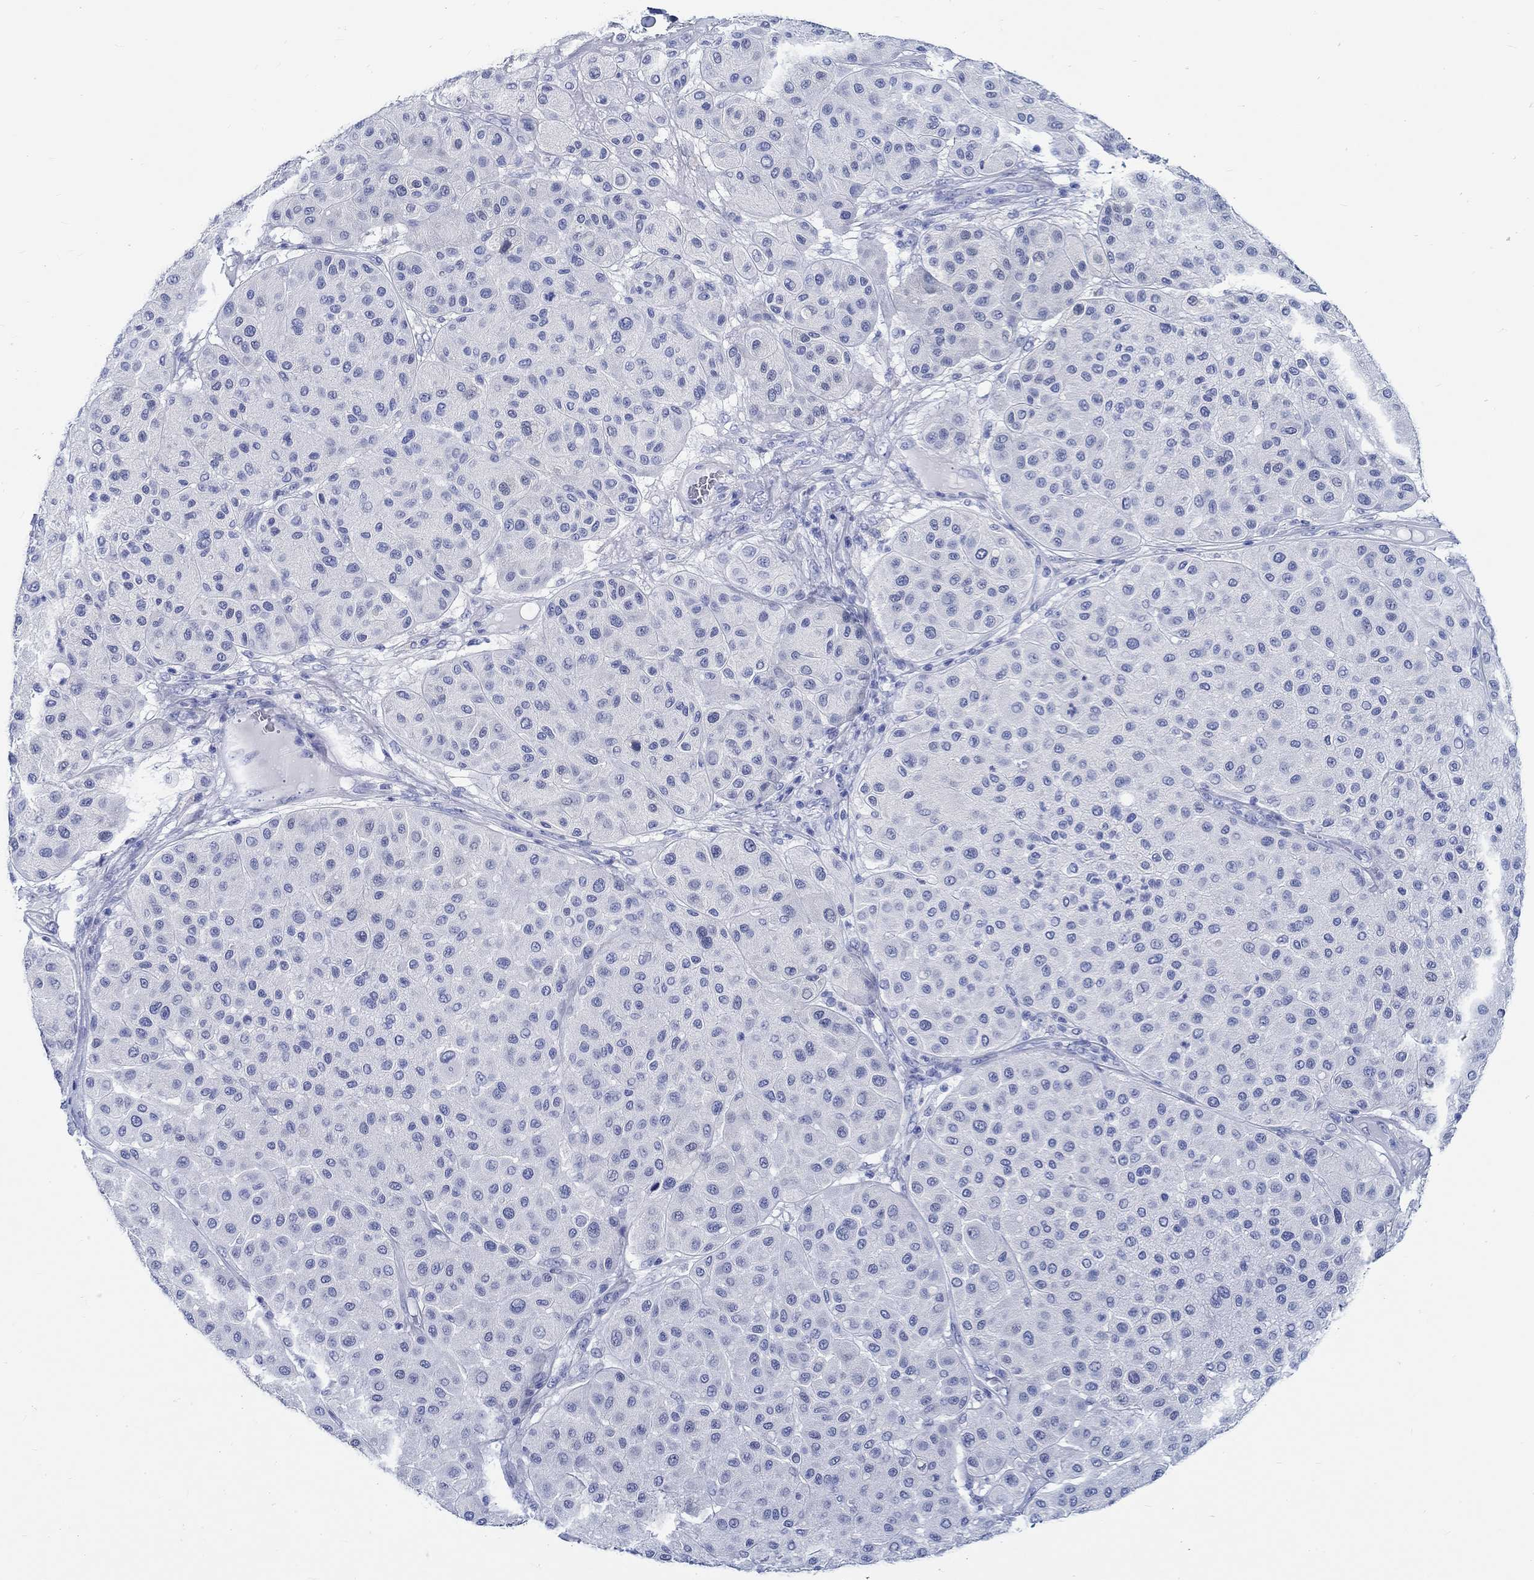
{"staining": {"intensity": "negative", "quantity": "none", "location": "none"}, "tissue": "melanoma", "cell_type": "Tumor cells", "image_type": "cancer", "snomed": [{"axis": "morphology", "description": "Malignant melanoma, Metastatic site"}, {"axis": "topography", "description": "Smooth muscle"}], "caption": "Photomicrograph shows no protein staining in tumor cells of melanoma tissue. The staining is performed using DAB brown chromogen with nuclei counter-stained in using hematoxylin.", "gene": "RD3L", "patient": {"sex": "male", "age": 41}}